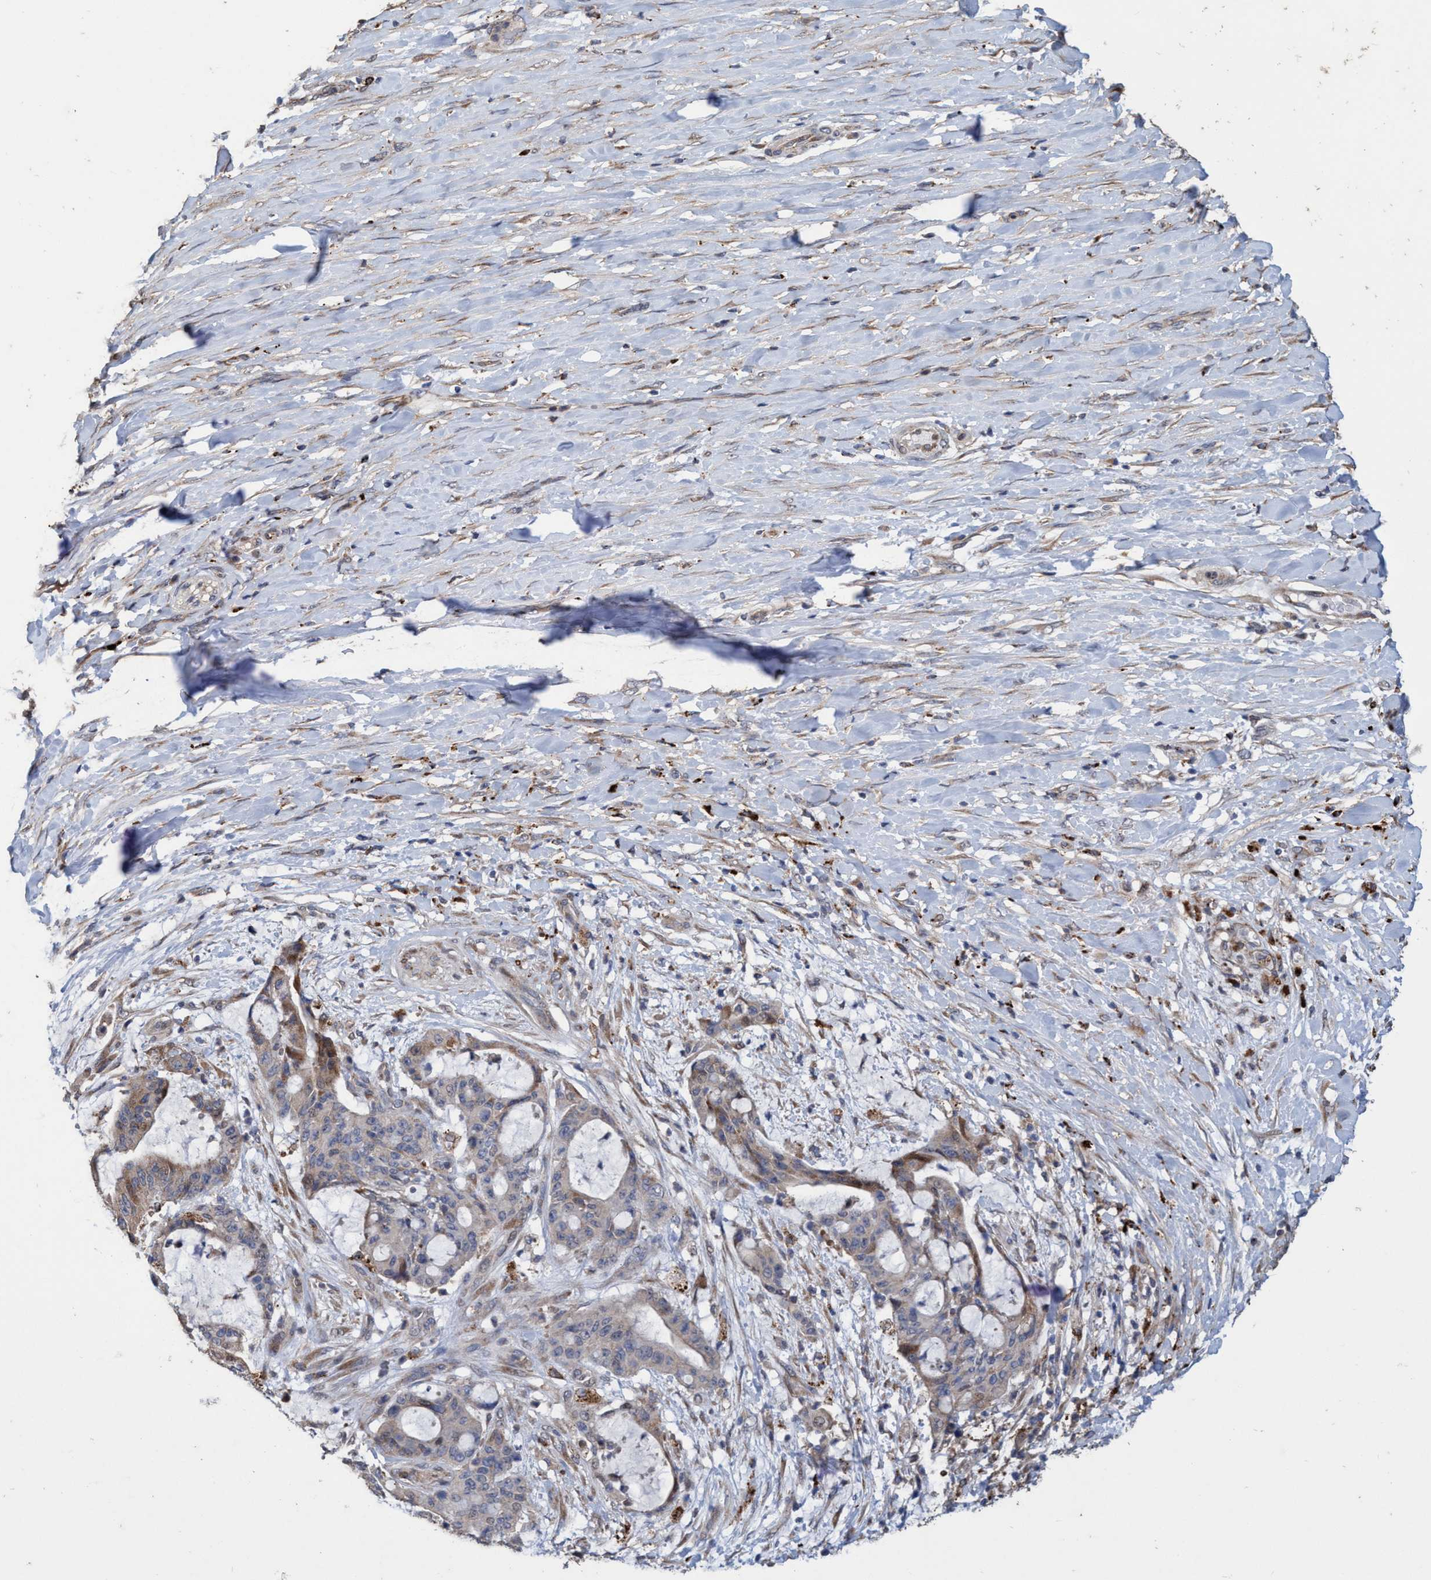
{"staining": {"intensity": "weak", "quantity": ">75%", "location": "cytoplasmic/membranous"}, "tissue": "liver cancer", "cell_type": "Tumor cells", "image_type": "cancer", "snomed": [{"axis": "morphology", "description": "Cholangiocarcinoma"}, {"axis": "topography", "description": "Liver"}], "caption": "IHC image of neoplastic tissue: liver cholangiocarcinoma stained using immunohistochemistry shows low levels of weak protein expression localized specifically in the cytoplasmic/membranous of tumor cells, appearing as a cytoplasmic/membranous brown color.", "gene": "BBS9", "patient": {"sex": "female", "age": 73}}